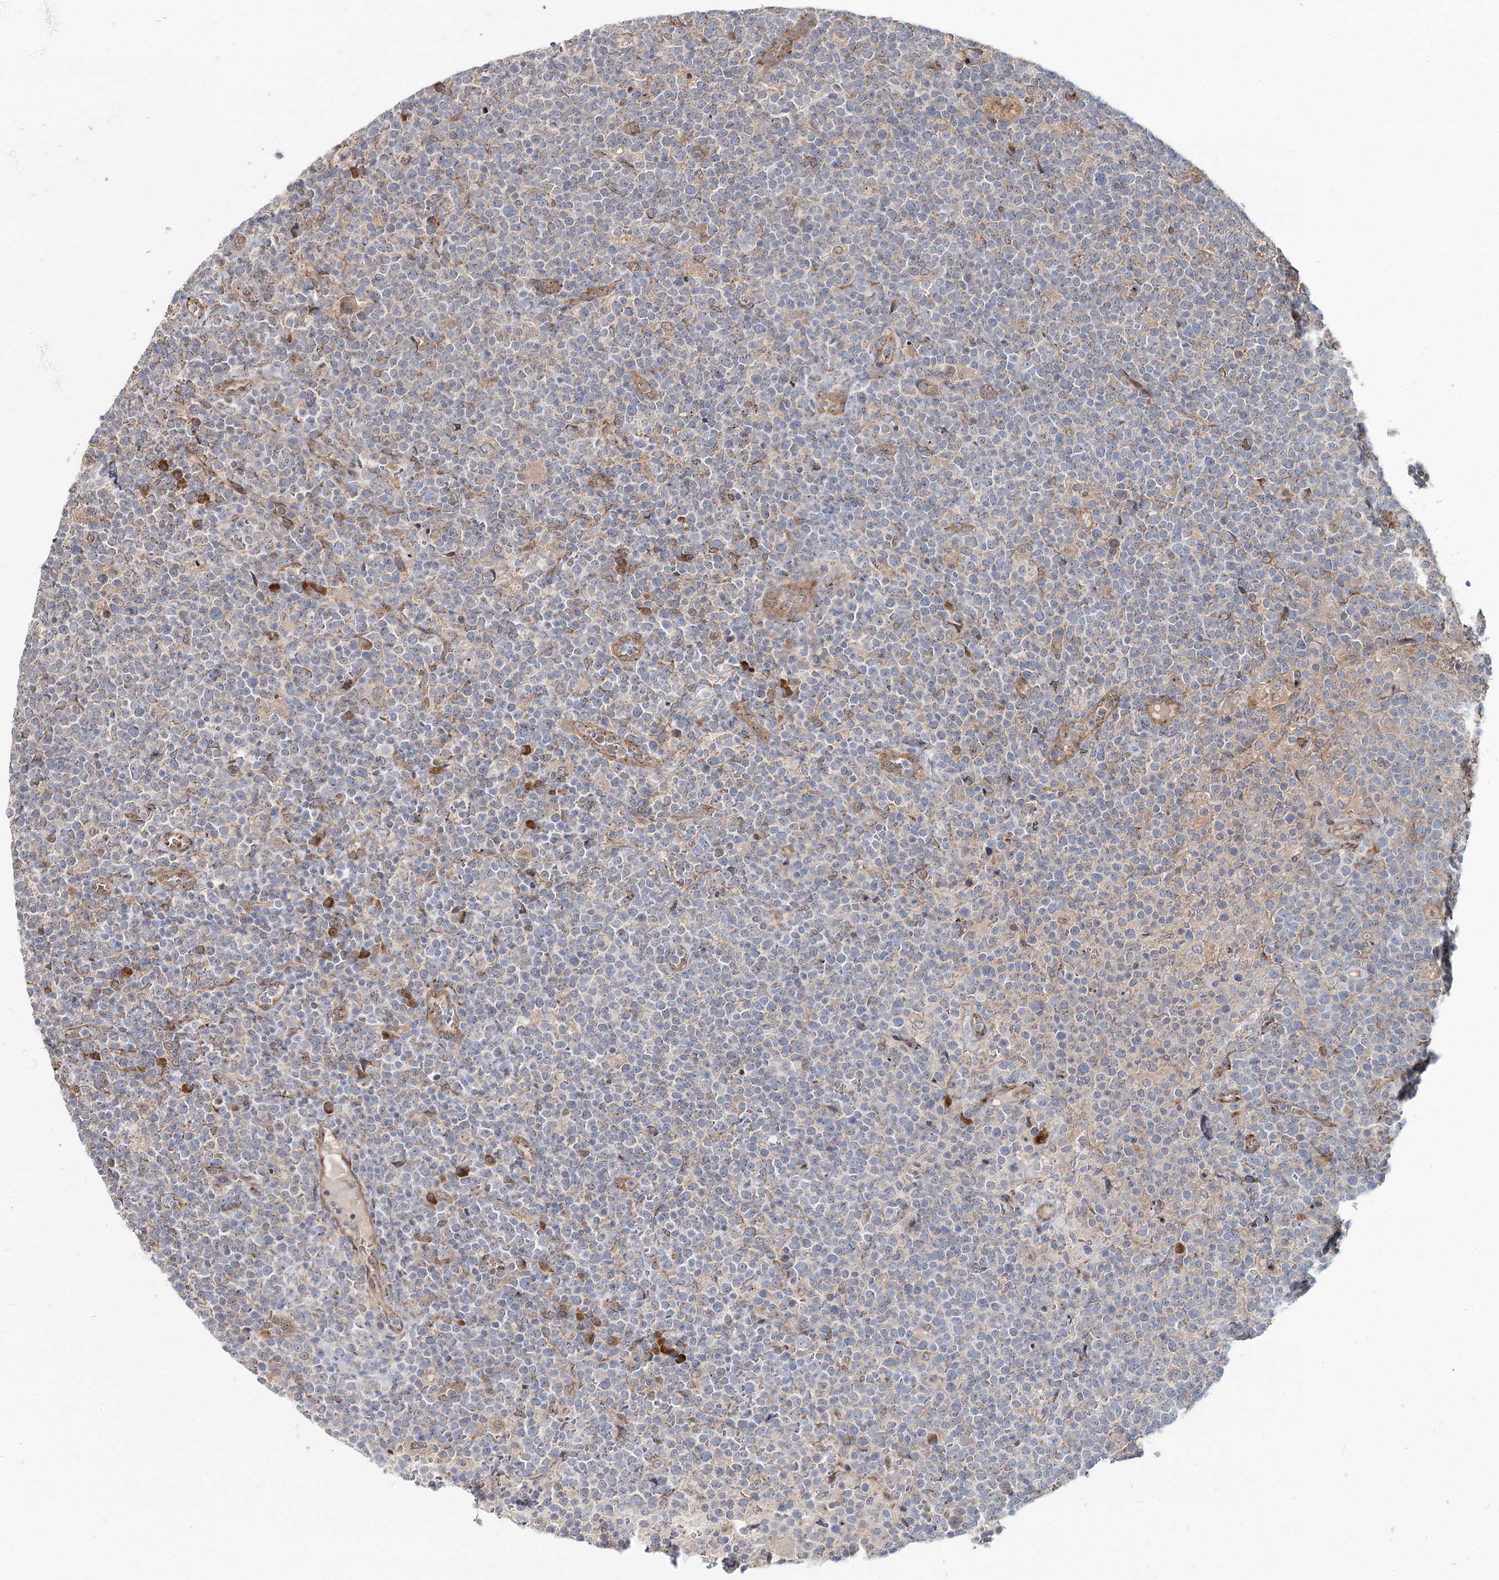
{"staining": {"intensity": "negative", "quantity": "none", "location": "none"}, "tissue": "lymphoma", "cell_type": "Tumor cells", "image_type": "cancer", "snomed": [{"axis": "morphology", "description": "Malignant lymphoma, non-Hodgkin's type, High grade"}, {"axis": "topography", "description": "Lymph node"}], "caption": "This is an immunohistochemistry (IHC) photomicrograph of human lymphoma. There is no staining in tumor cells.", "gene": "SPART", "patient": {"sex": "male", "age": 61}}